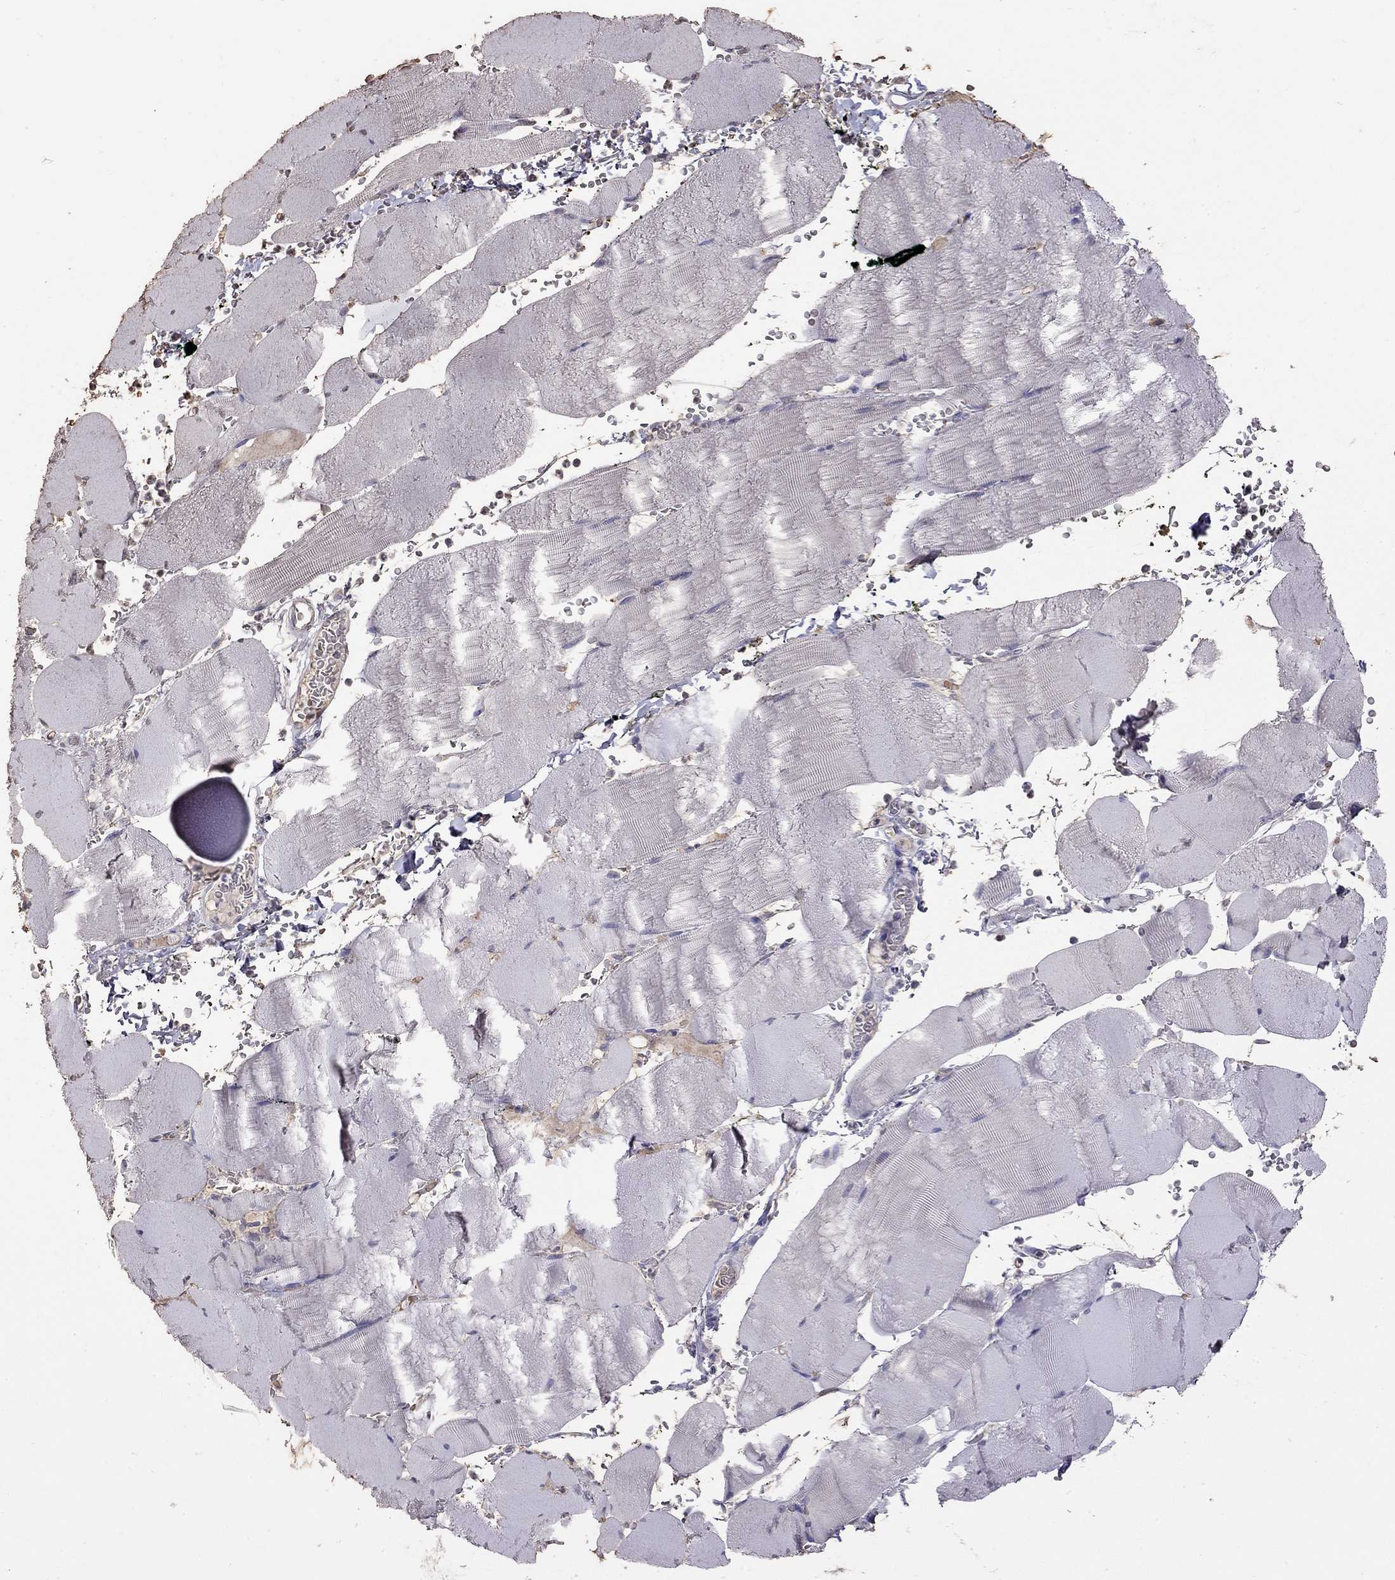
{"staining": {"intensity": "negative", "quantity": "none", "location": "none"}, "tissue": "skeletal muscle", "cell_type": "Myocytes", "image_type": "normal", "snomed": [{"axis": "morphology", "description": "Normal tissue, NOS"}, {"axis": "topography", "description": "Skeletal muscle"}], "caption": "The photomicrograph demonstrates no staining of myocytes in normal skeletal muscle. (Brightfield microscopy of DAB (3,3'-diaminobenzidine) immunohistochemistry (IHC) at high magnification).", "gene": "SUN3", "patient": {"sex": "male", "age": 56}}